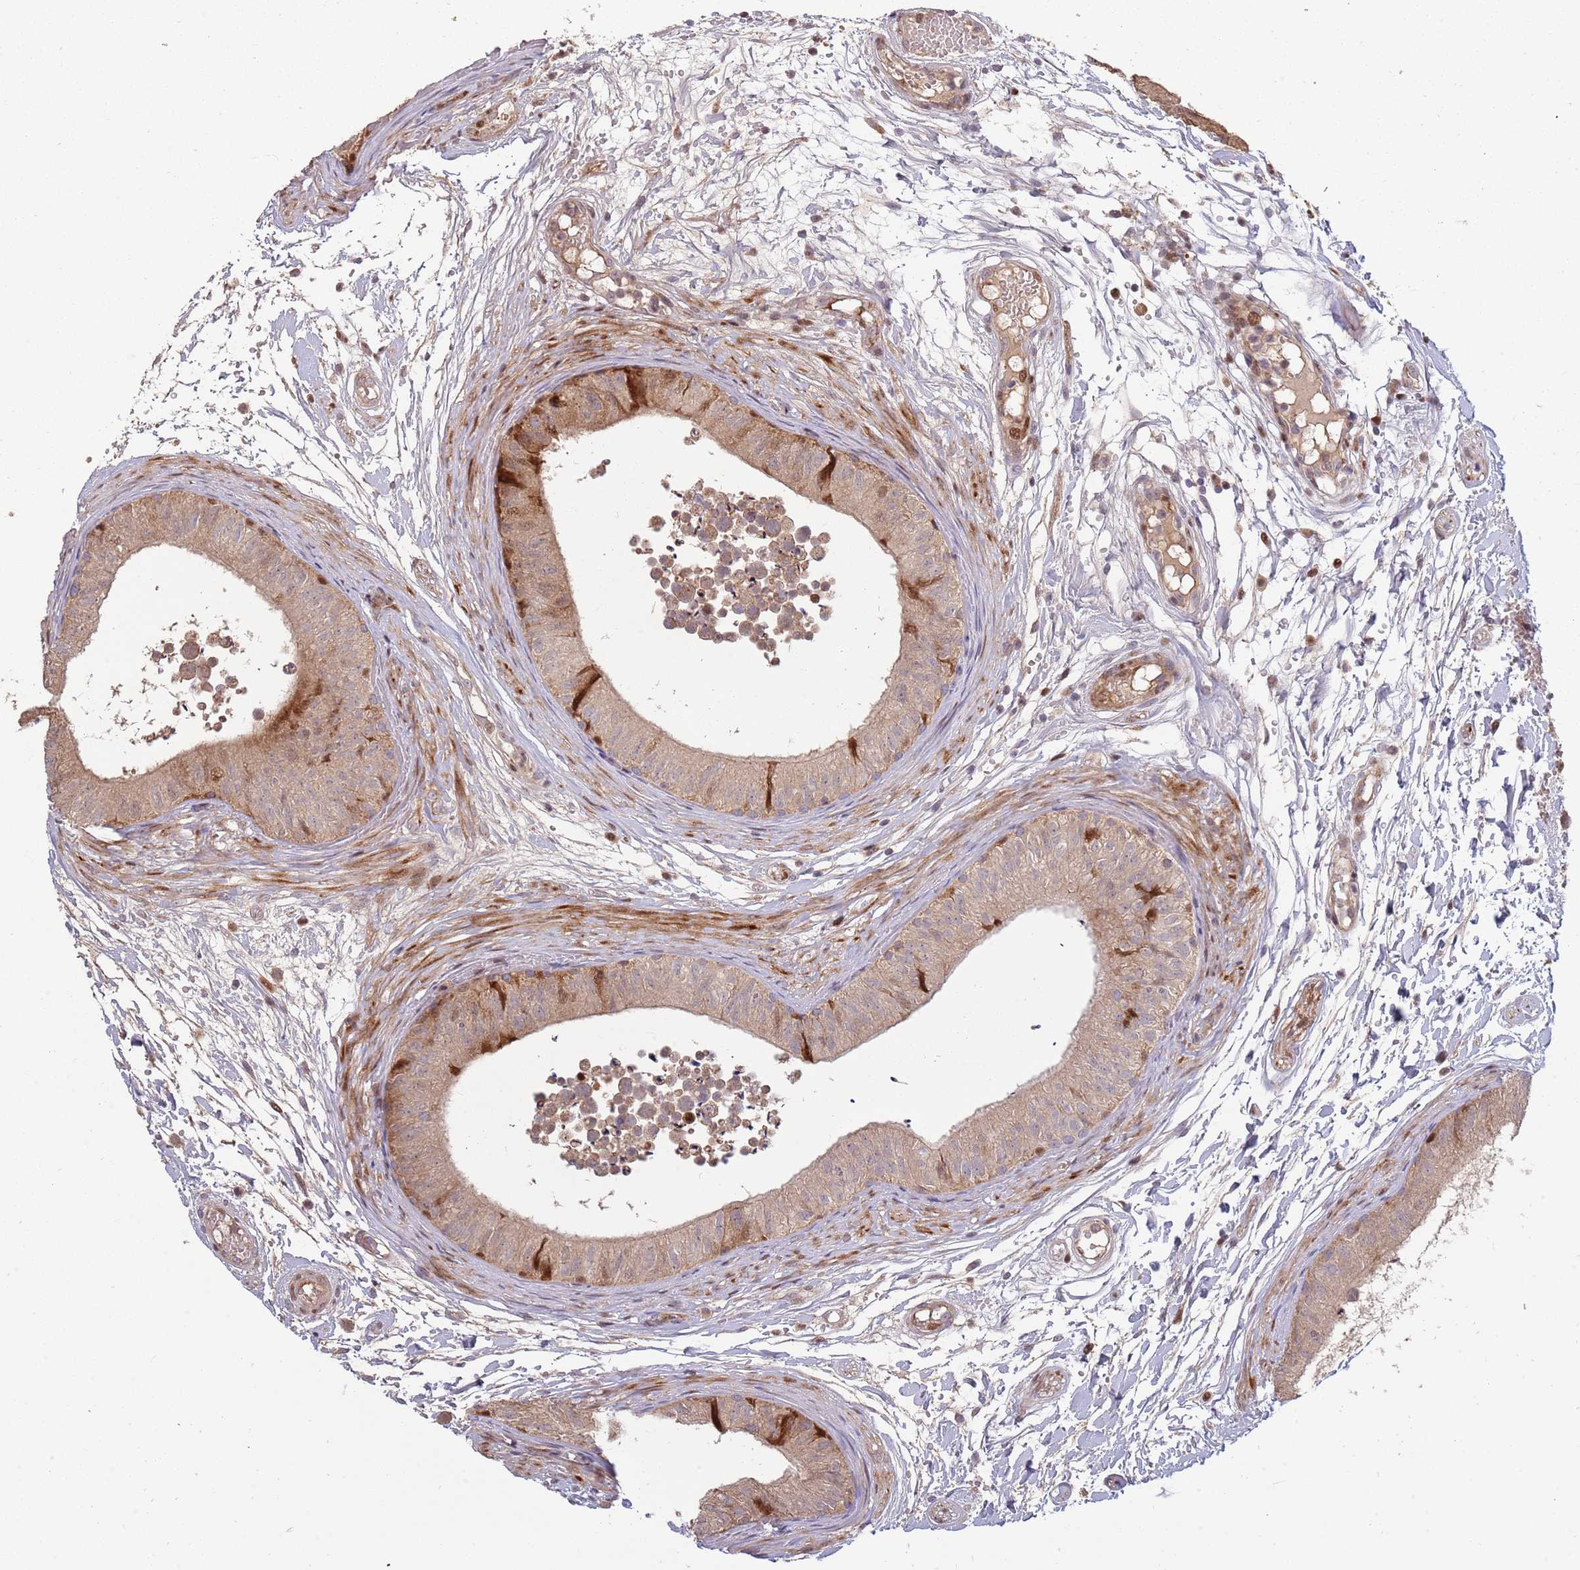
{"staining": {"intensity": "moderate", "quantity": "25%-75%", "location": "cytoplasmic/membranous"}, "tissue": "epididymis", "cell_type": "Glandular cells", "image_type": "normal", "snomed": [{"axis": "morphology", "description": "Normal tissue, NOS"}, {"axis": "topography", "description": "Epididymis"}], "caption": "Immunohistochemical staining of normal human epididymis shows 25%-75% levels of moderate cytoplasmic/membranous protein staining in about 25%-75% of glandular cells. (DAB = brown stain, brightfield microscopy at high magnification).", "gene": "SYNDIG1L", "patient": {"sex": "male", "age": 15}}